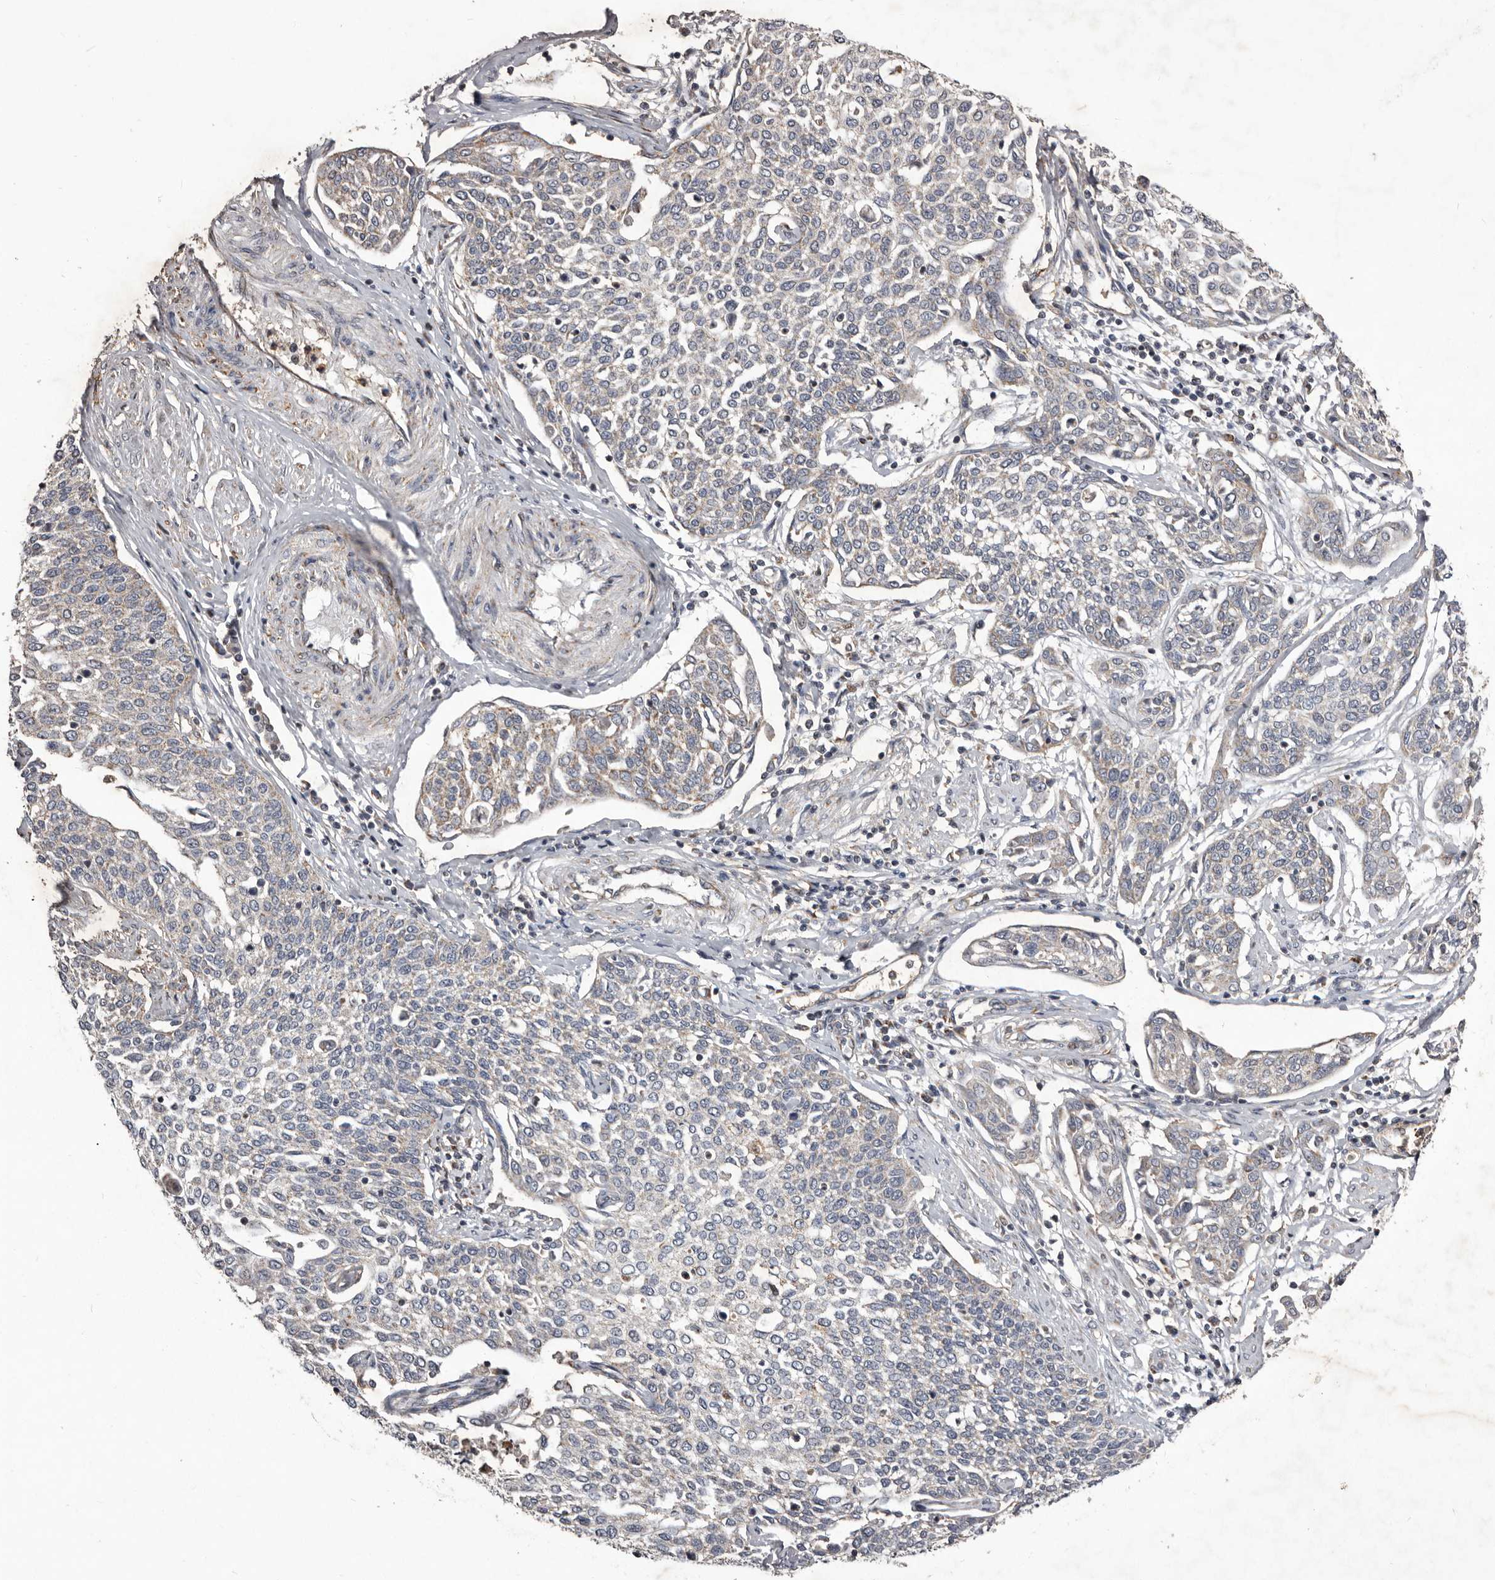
{"staining": {"intensity": "negative", "quantity": "none", "location": "none"}, "tissue": "cervical cancer", "cell_type": "Tumor cells", "image_type": "cancer", "snomed": [{"axis": "morphology", "description": "Squamous cell carcinoma, NOS"}, {"axis": "topography", "description": "Cervix"}], "caption": "Histopathology image shows no protein staining in tumor cells of cervical cancer (squamous cell carcinoma) tissue. (DAB immunohistochemistry (IHC) visualized using brightfield microscopy, high magnification).", "gene": "CXCL14", "patient": {"sex": "female", "age": 34}}